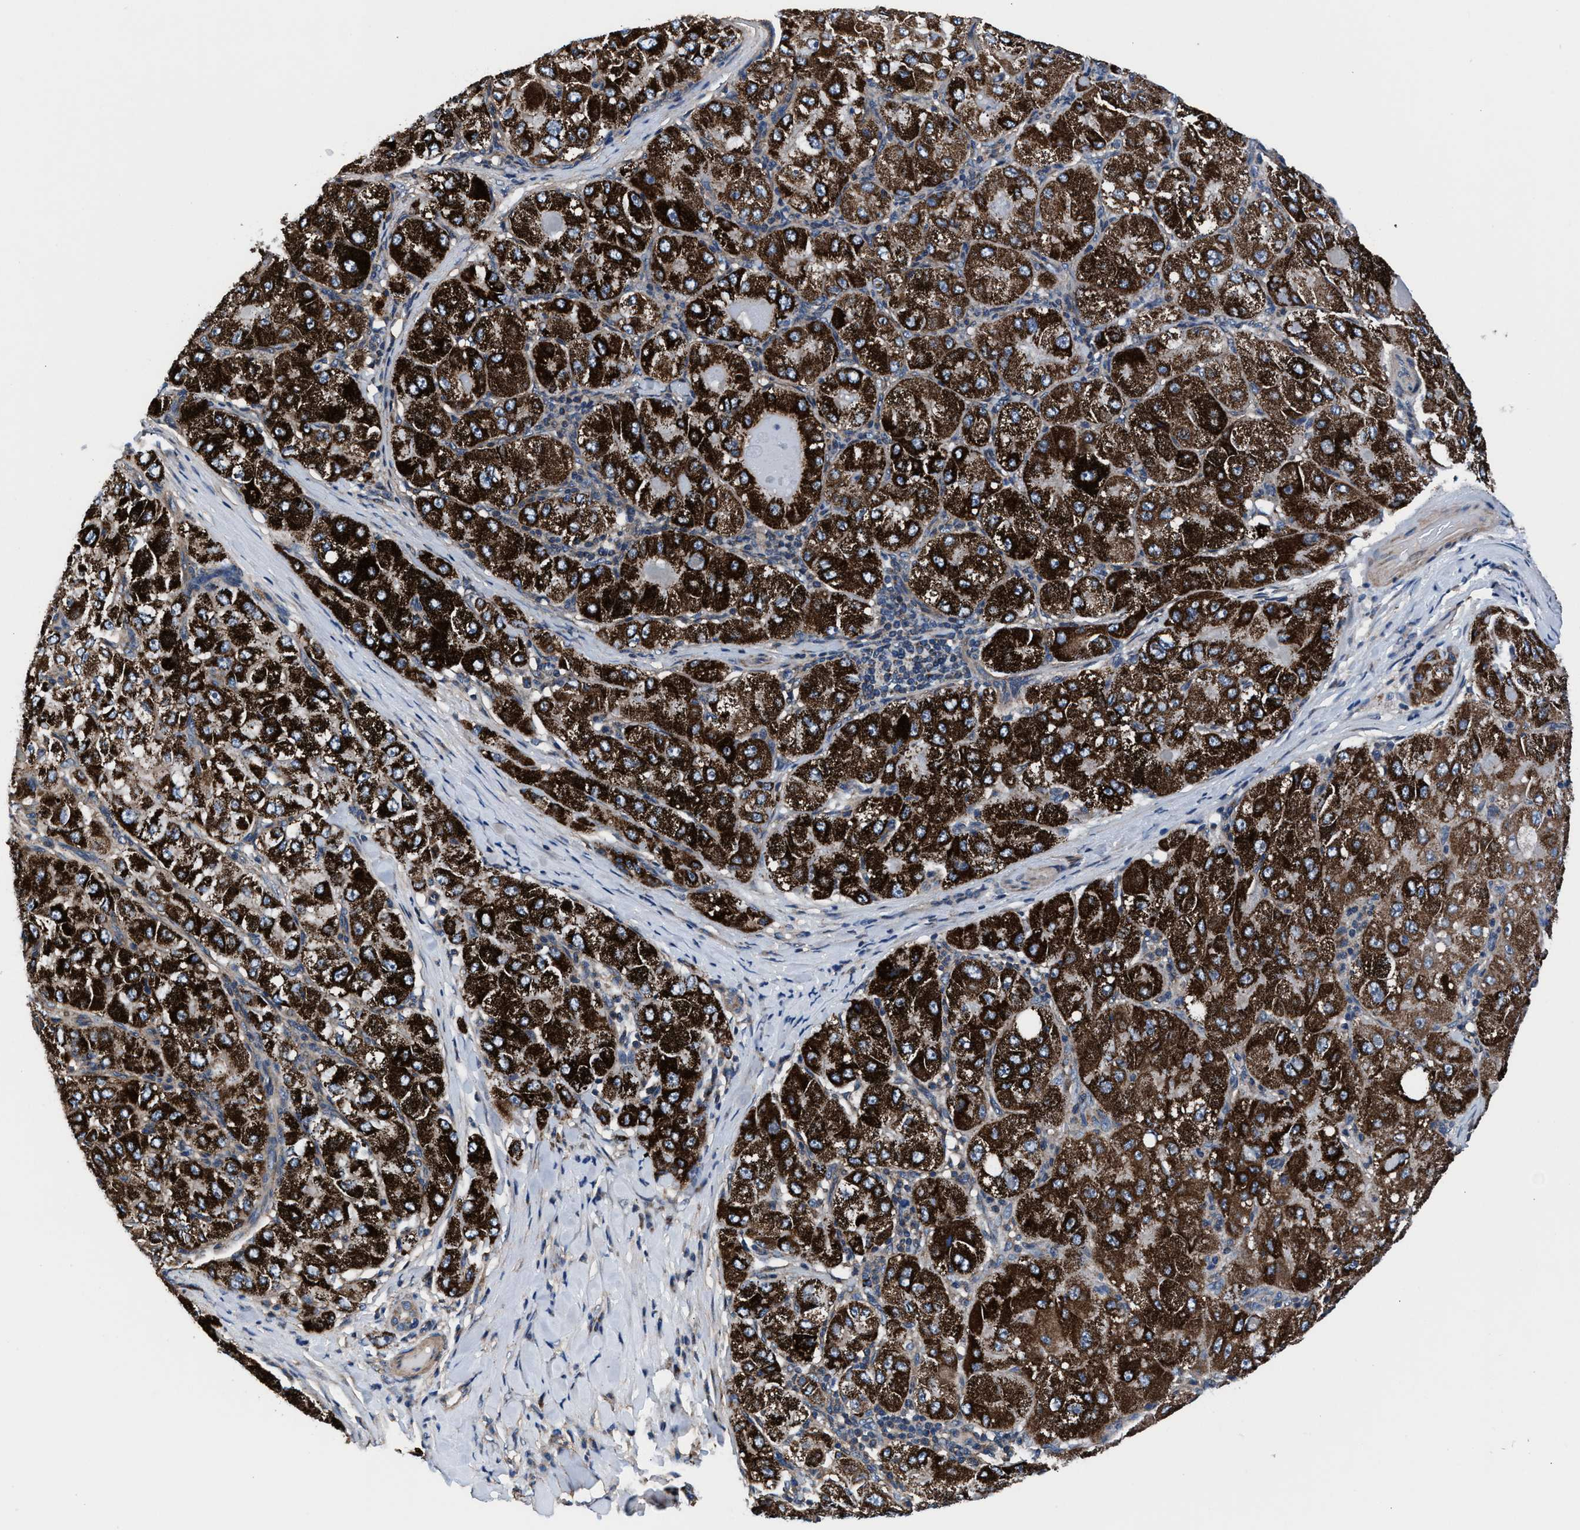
{"staining": {"intensity": "strong", "quantity": ">75%", "location": "cytoplasmic/membranous"}, "tissue": "liver cancer", "cell_type": "Tumor cells", "image_type": "cancer", "snomed": [{"axis": "morphology", "description": "Carcinoma, Hepatocellular, NOS"}, {"axis": "topography", "description": "Liver"}], "caption": "High-magnification brightfield microscopy of liver cancer (hepatocellular carcinoma) stained with DAB (brown) and counterstained with hematoxylin (blue). tumor cells exhibit strong cytoplasmic/membranous expression is appreciated in approximately>75% of cells.", "gene": "NKTR", "patient": {"sex": "male", "age": 80}}